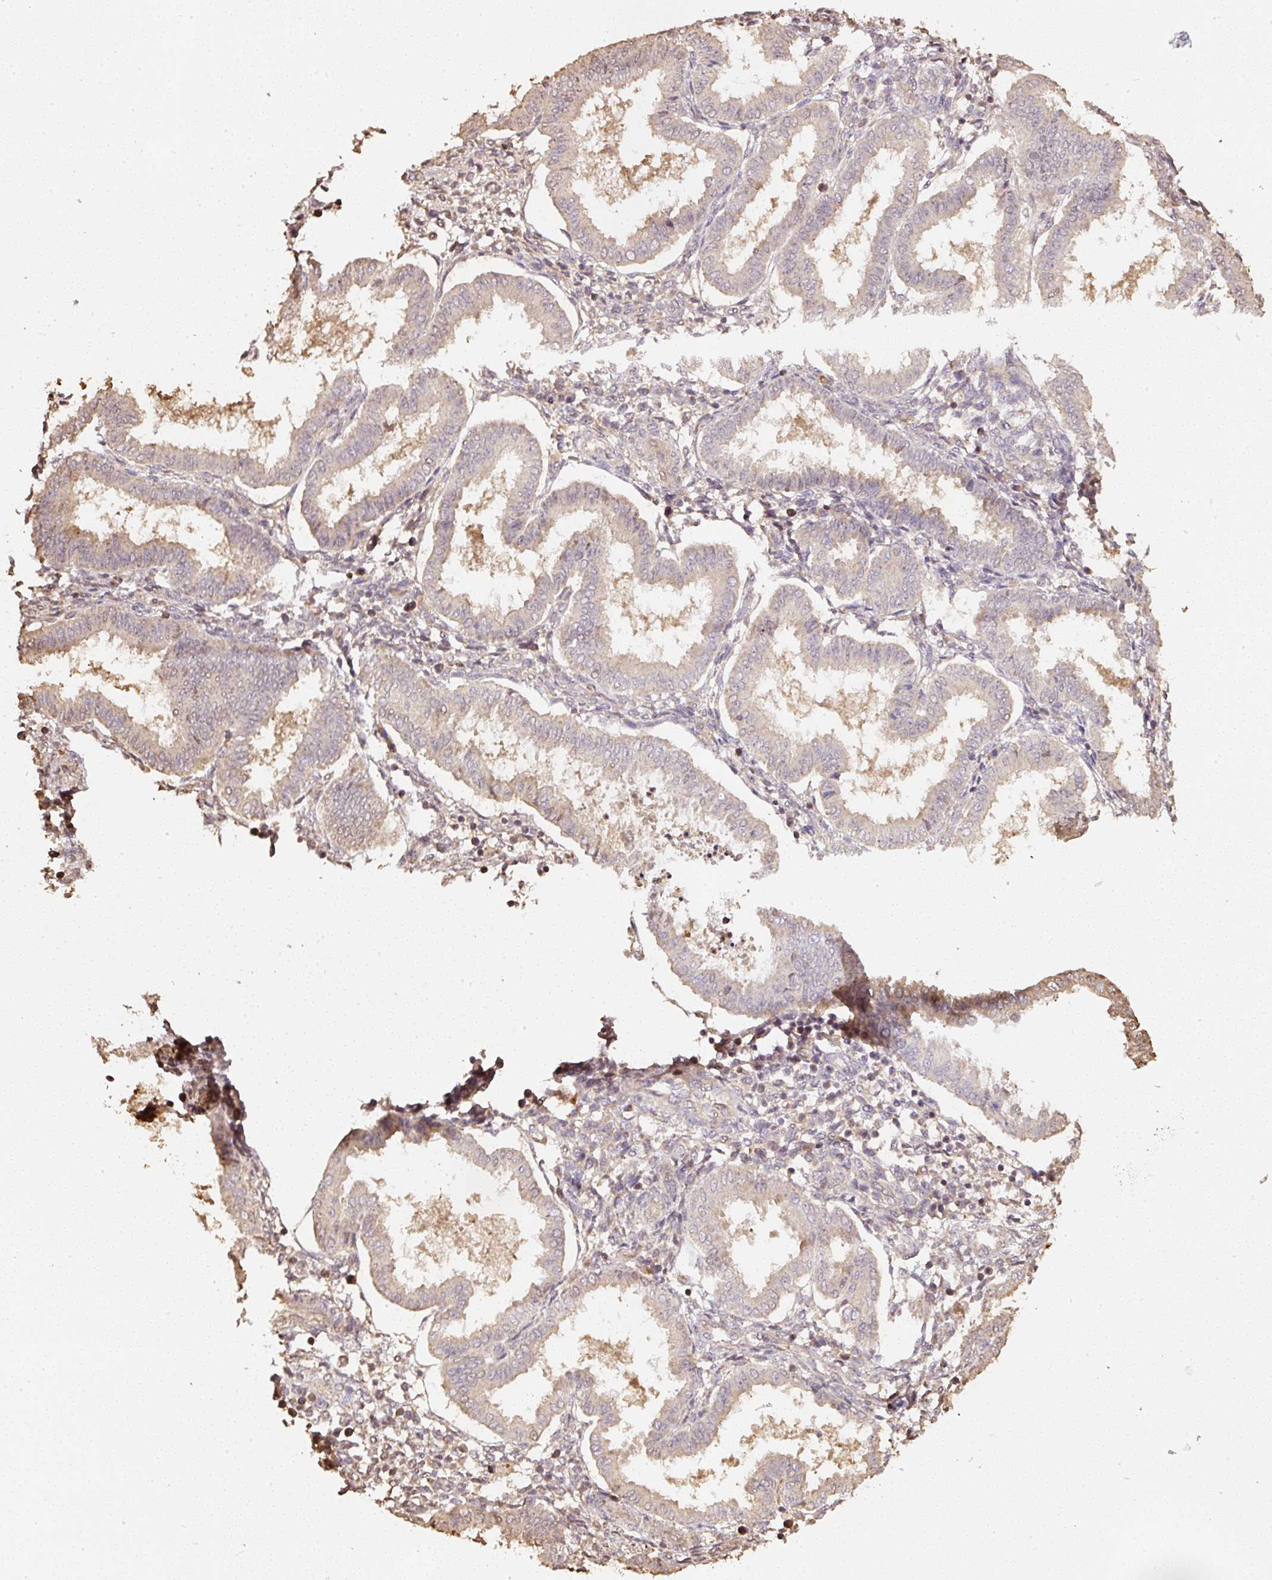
{"staining": {"intensity": "weak", "quantity": "25%-75%", "location": "cytoplasmic/membranous"}, "tissue": "endometrium", "cell_type": "Cells in endometrial stroma", "image_type": "normal", "snomed": [{"axis": "morphology", "description": "Normal tissue, NOS"}, {"axis": "topography", "description": "Endometrium"}], "caption": "An IHC photomicrograph of normal tissue is shown. Protein staining in brown labels weak cytoplasmic/membranous positivity in endometrium within cells in endometrial stroma. (Brightfield microscopy of DAB IHC at high magnification).", "gene": "TMEM170B", "patient": {"sex": "female", "age": 24}}